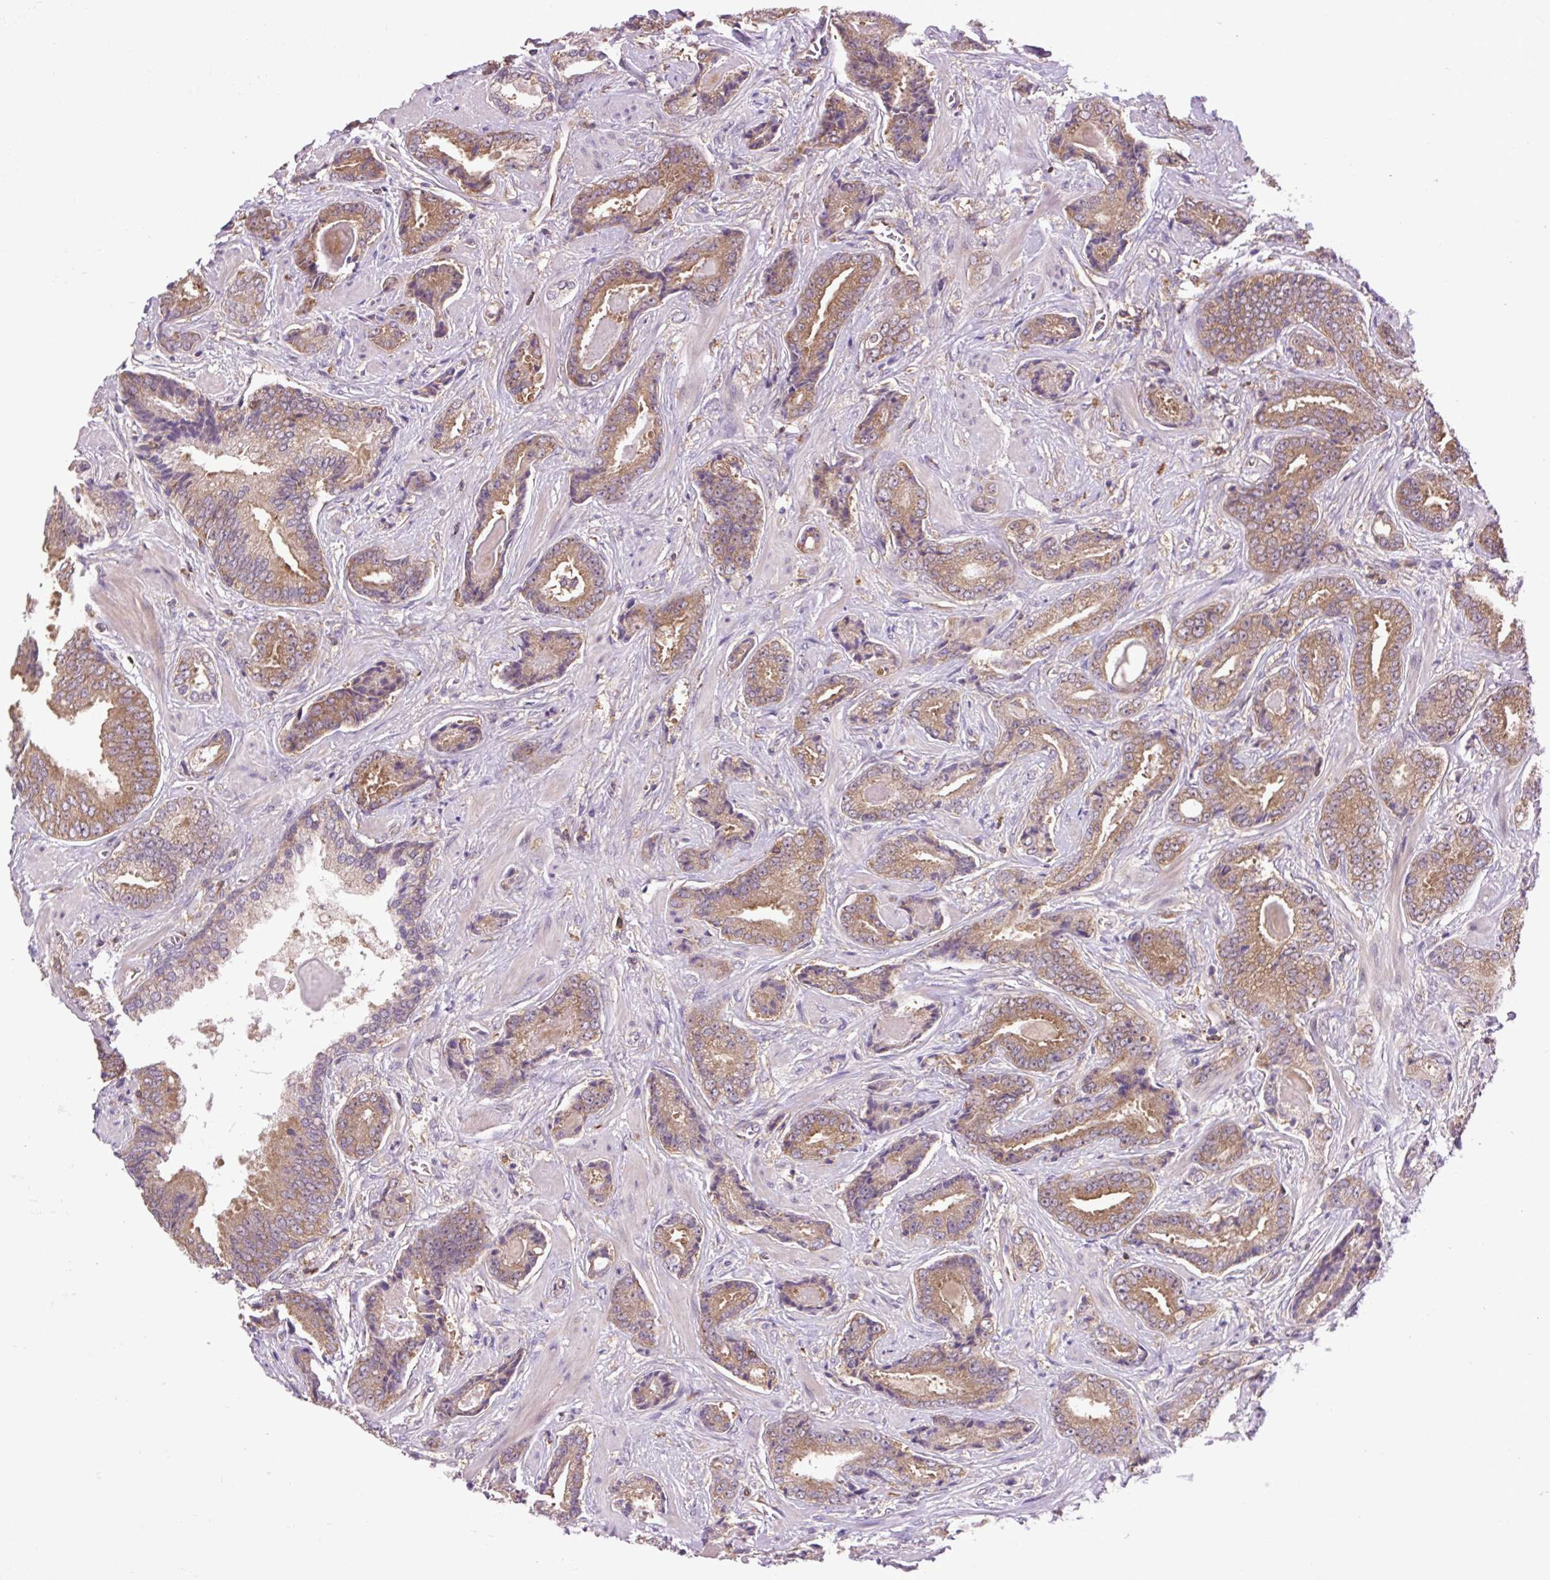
{"staining": {"intensity": "moderate", "quantity": ">75%", "location": "cytoplasmic/membranous,nuclear"}, "tissue": "prostate cancer", "cell_type": "Tumor cells", "image_type": "cancer", "snomed": [{"axis": "morphology", "description": "Adenocarcinoma, Low grade"}, {"axis": "topography", "description": "Prostate"}], "caption": "Immunohistochemical staining of prostate cancer displays moderate cytoplasmic/membranous and nuclear protein staining in about >75% of tumor cells.", "gene": "PLCG1", "patient": {"sex": "male", "age": 62}}